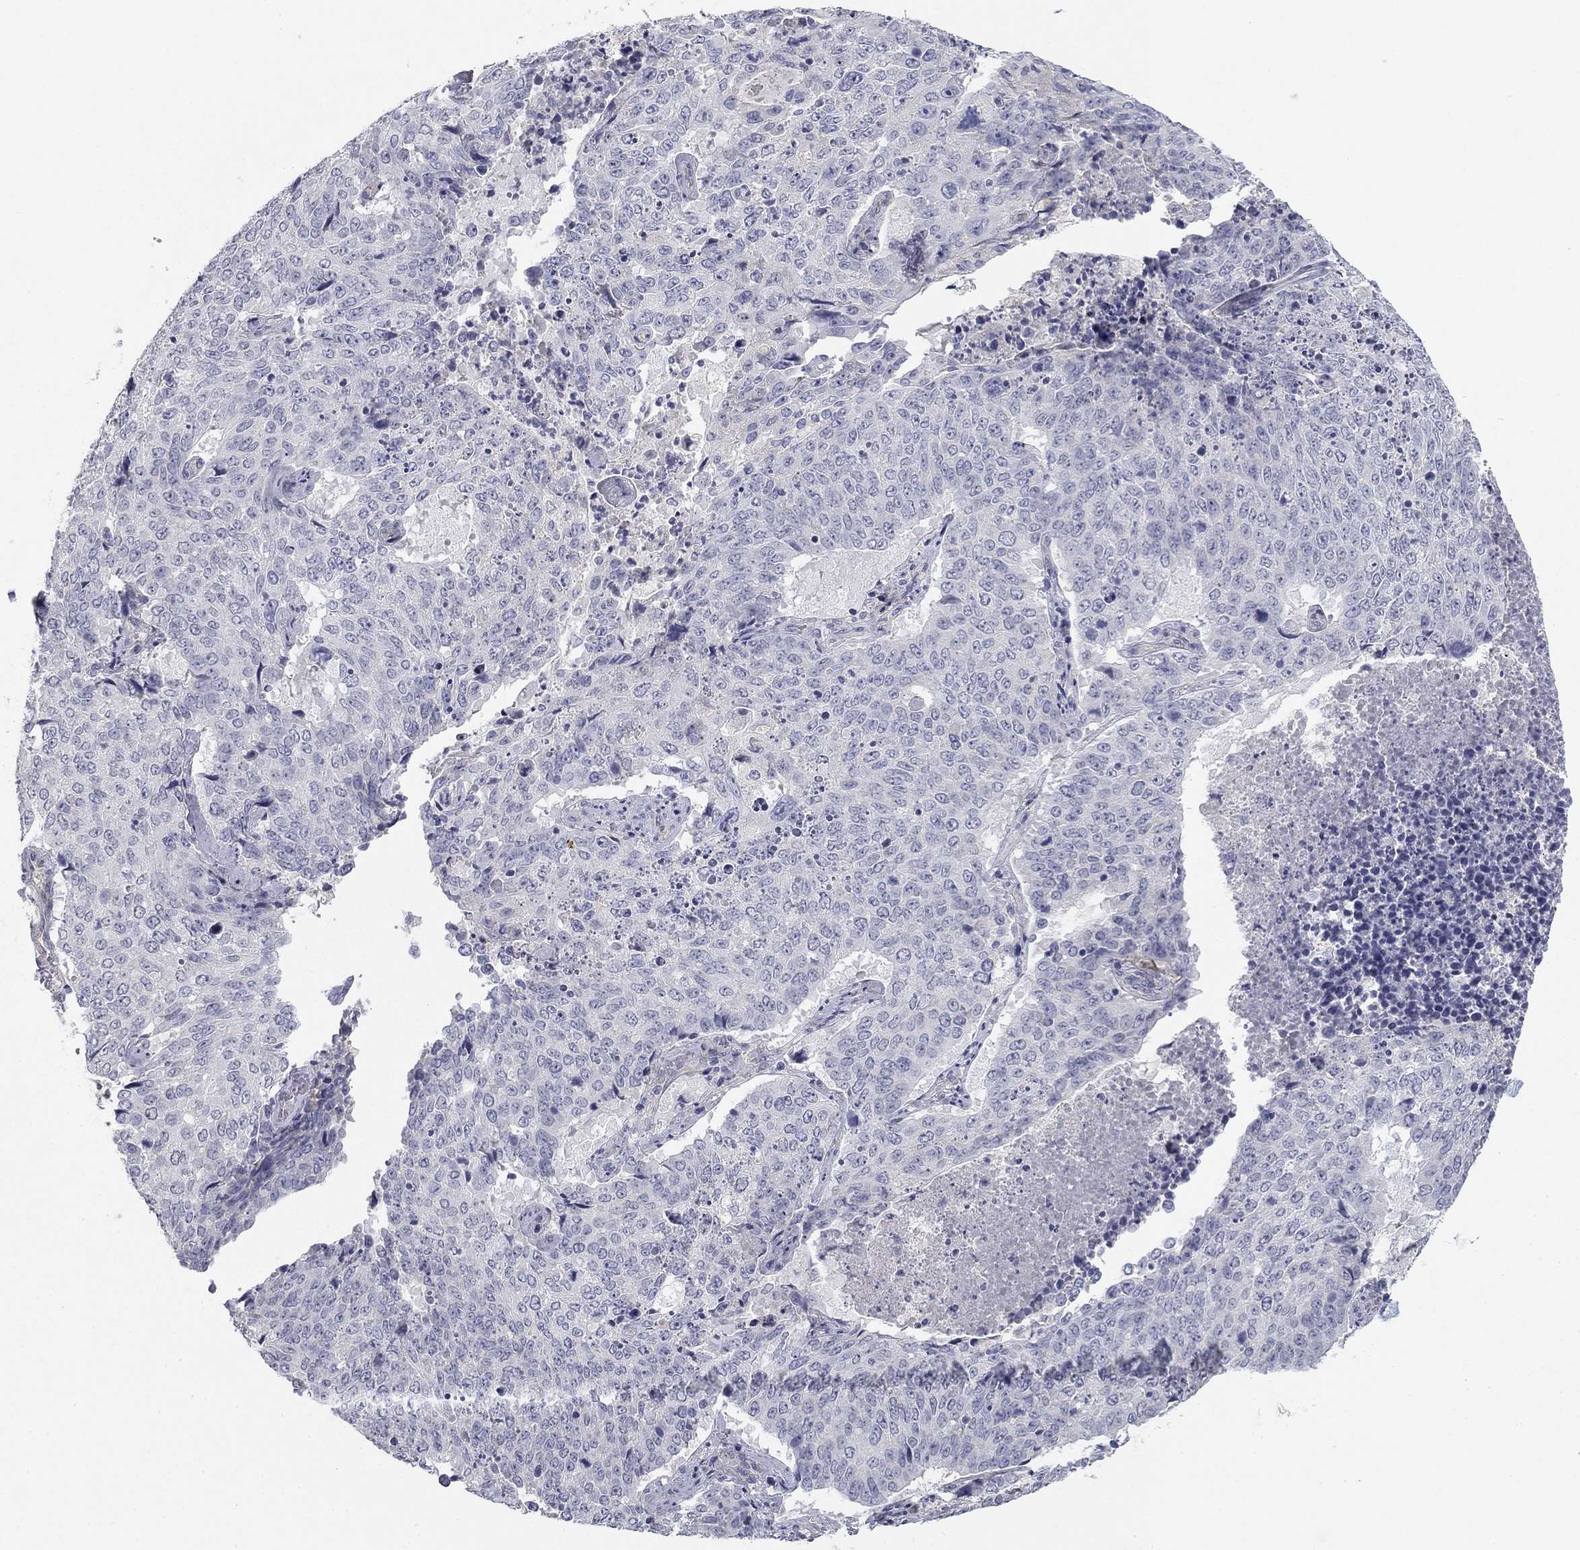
{"staining": {"intensity": "negative", "quantity": "none", "location": "none"}, "tissue": "lung cancer", "cell_type": "Tumor cells", "image_type": "cancer", "snomed": [{"axis": "morphology", "description": "Normal tissue, NOS"}, {"axis": "morphology", "description": "Squamous cell carcinoma, NOS"}, {"axis": "topography", "description": "Bronchus"}, {"axis": "topography", "description": "Lung"}], "caption": "Lung squamous cell carcinoma was stained to show a protein in brown. There is no significant expression in tumor cells. The staining is performed using DAB (3,3'-diaminobenzidine) brown chromogen with nuclei counter-stained in using hematoxylin.", "gene": "SEPTIN3", "patient": {"sex": "male", "age": 64}}